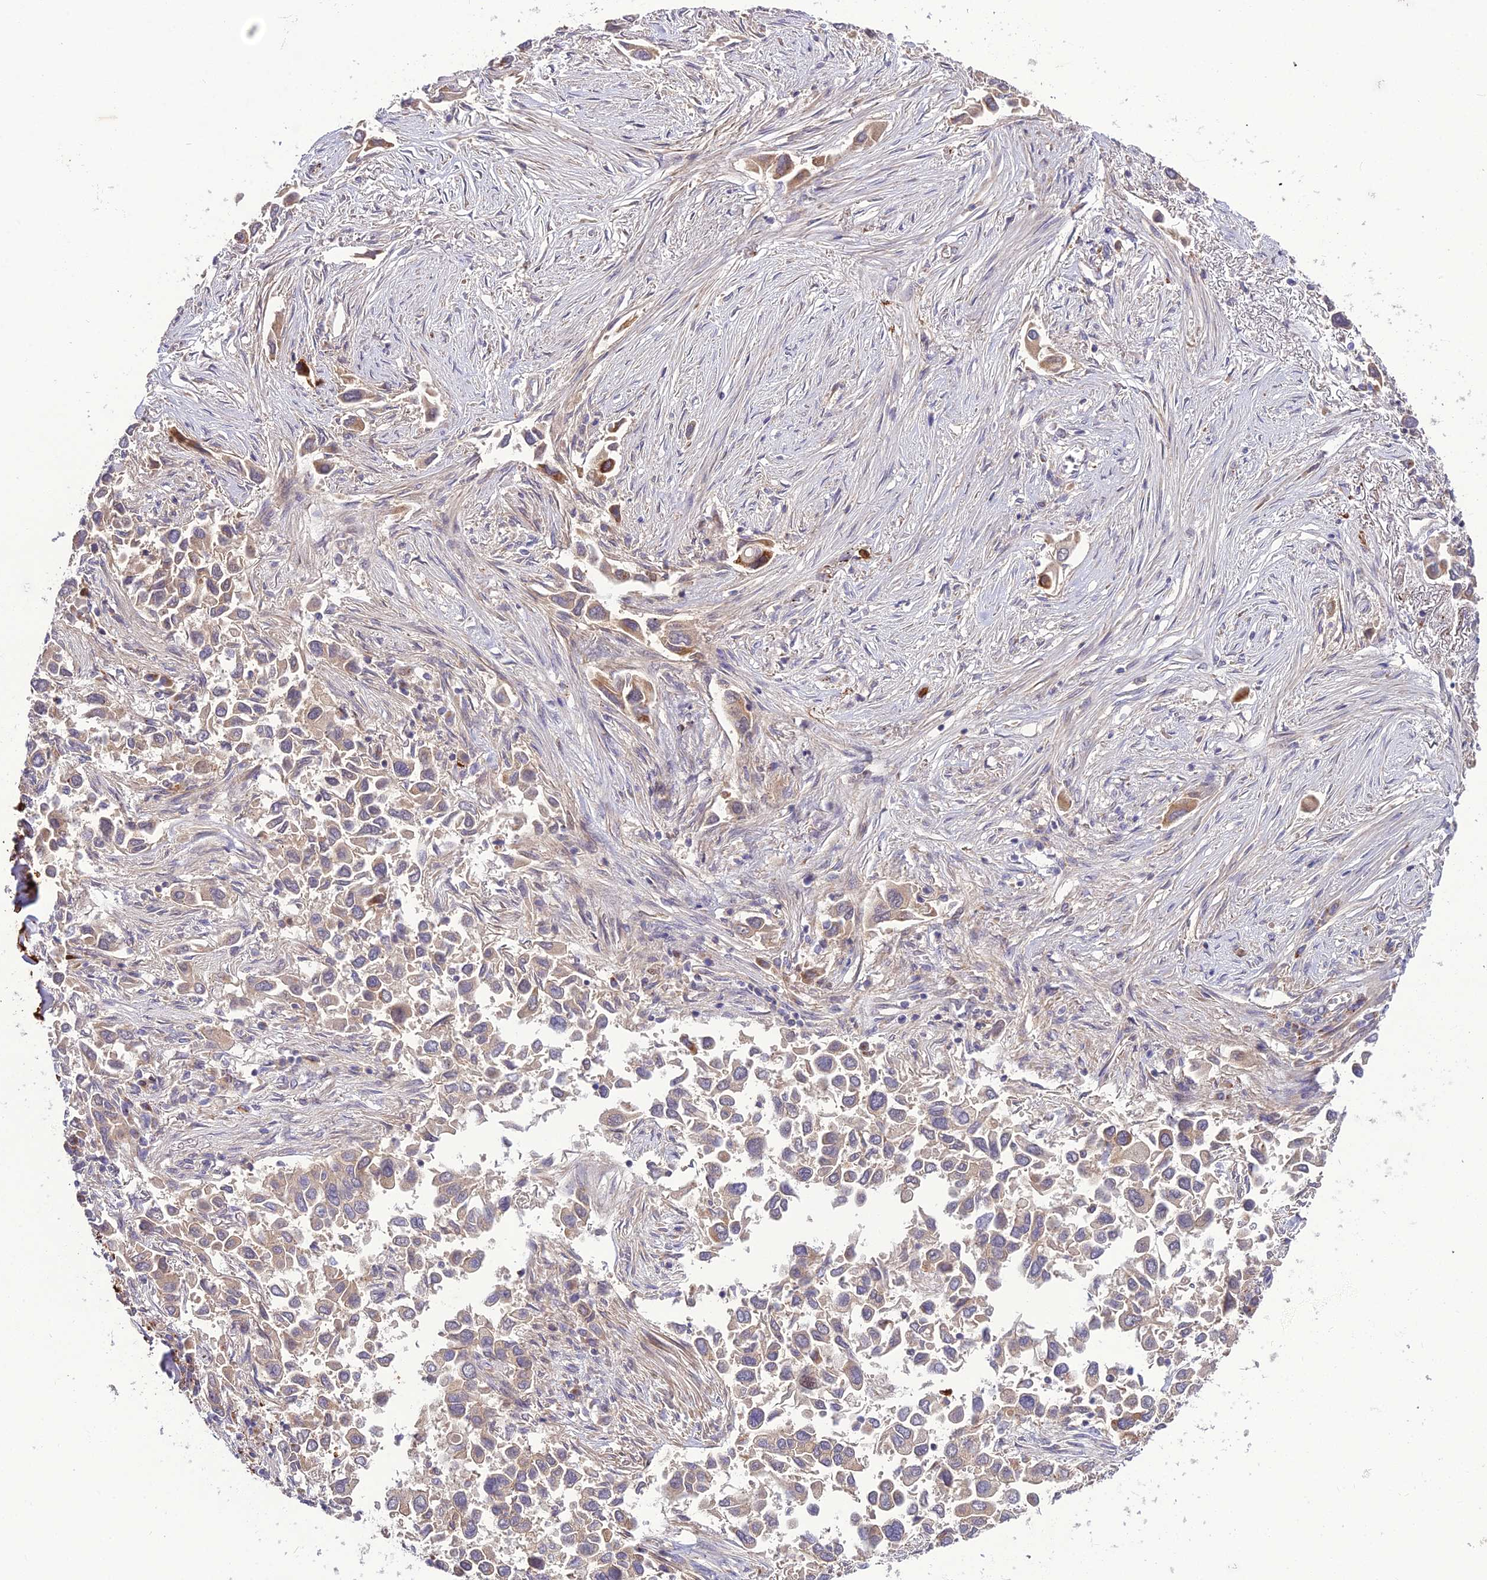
{"staining": {"intensity": "moderate", "quantity": "25%-75%", "location": "cytoplasmic/membranous"}, "tissue": "lung cancer", "cell_type": "Tumor cells", "image_type": "cancer", "snomed": [{"axis": "morphology", "description": "Adenocarcinoma, NOS"}, {"axis": "topography", "description": "Lung"}], "caption": "DAB (3,3'-diaminobenzidine) immunohistochemical staining of human lung cancer (adenocarcinoma) exhibits moderate cytoplasmic/membranous protein expression in about 25%-75% of tumor cells. Nuclei are stained in blue.", "gene": "EID2", "patient": {"sex": "female", "age": 76}}